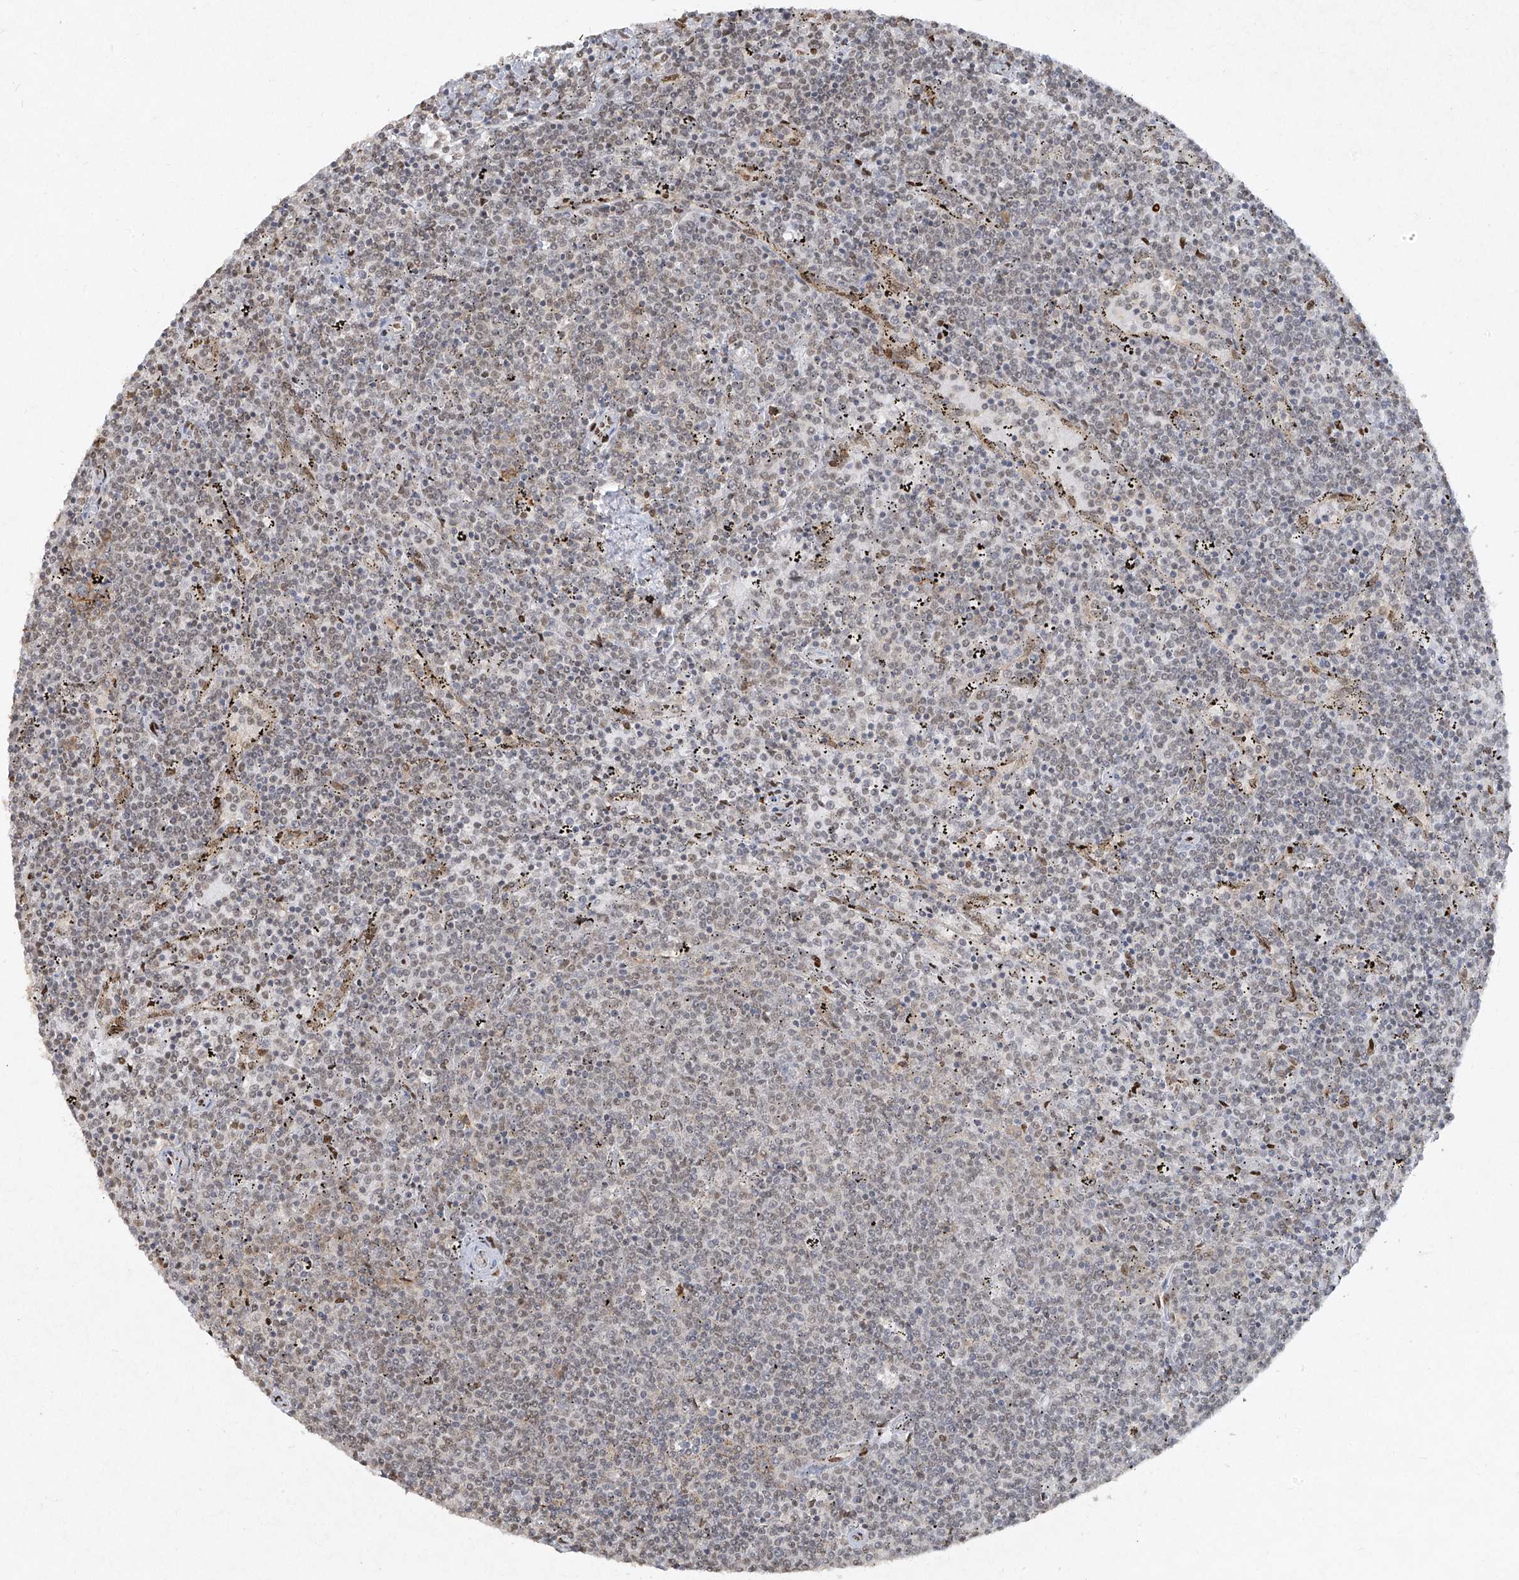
{"staining": {"intensity": "weak", "quantity": "<25%", "location": "nuclear"}, "tissue": "lymphoma", "cell_type": "Tumor cells", "image_type": "cancer", "snomed": [{"axis": "morphology", "description": "Malignant lymphoma, non-Hodgkin's type, Low grade"}, {"axis": "topography", "description": "Spleen"}], "caption": "Tumor cells are negative for brown protein staining in malignant lymphoma, non-Hodgkin's type (low-grade).", "gene": "ATRIP", "patient": {"sex": "female", "age": 50}}